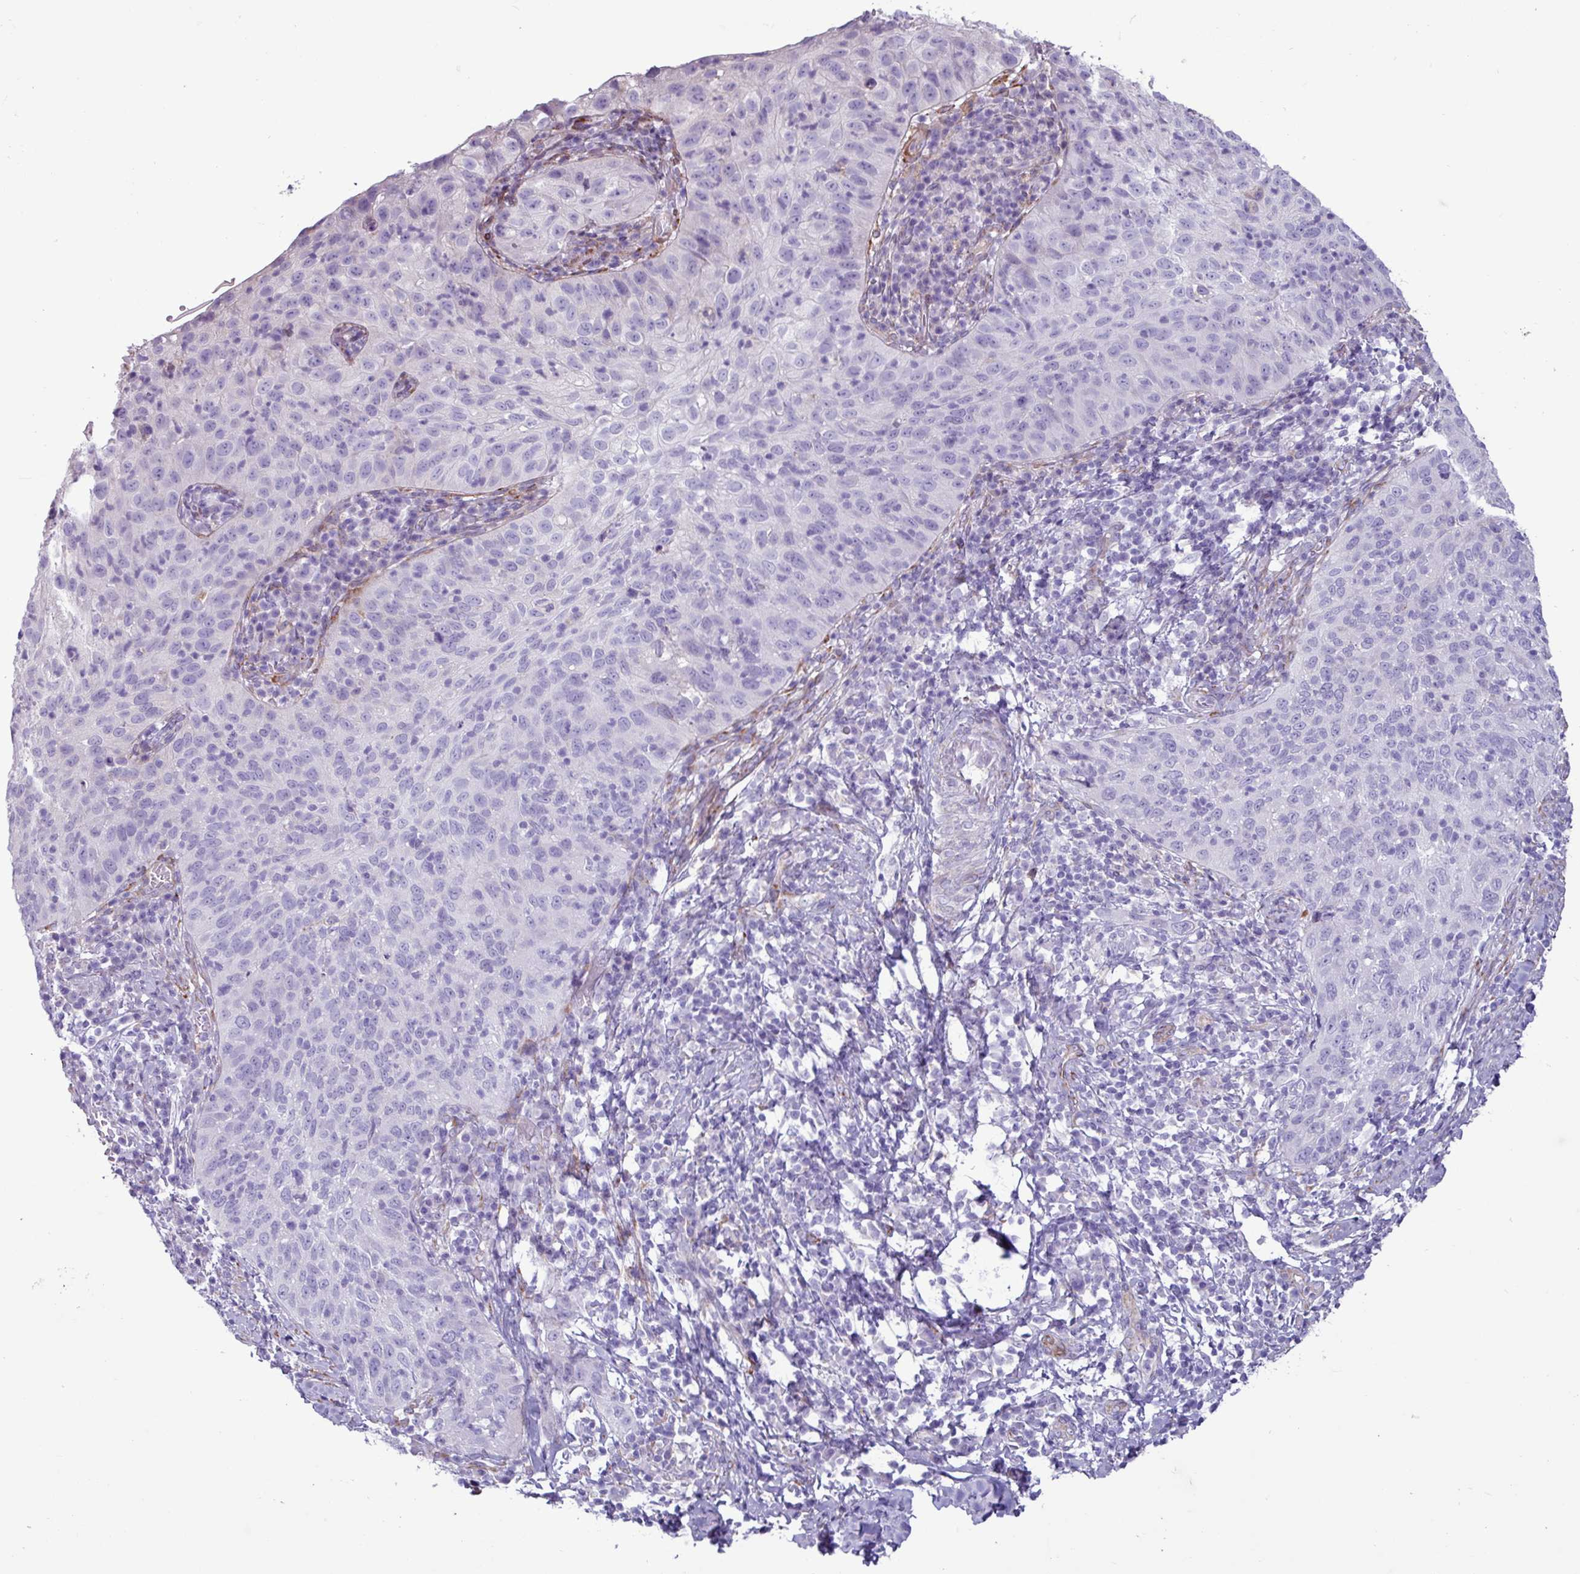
{"staining": {"intensity": "negative", "quantity": "none", "location": "none"}, "tissue": "cervical cancer", "cell_type": "Tumor cells", "image_type": "cancer", "snomed": [{"axis": "morphology", "description": "Squamous cell carcinoma, NOS"}, {"axis": "topography", "description": "Cervix"}], "caption": "Tumor cells show no significant expression in squamous cell carcinoma (cervical). The staining was performed using DAB to visualize the protein expression in brown, while the nuclei were stained in blue with hematoxylin (Magnification: 20x).", "gene": "PPP1R35", "patient": {"sex": "female", "age": 30}}